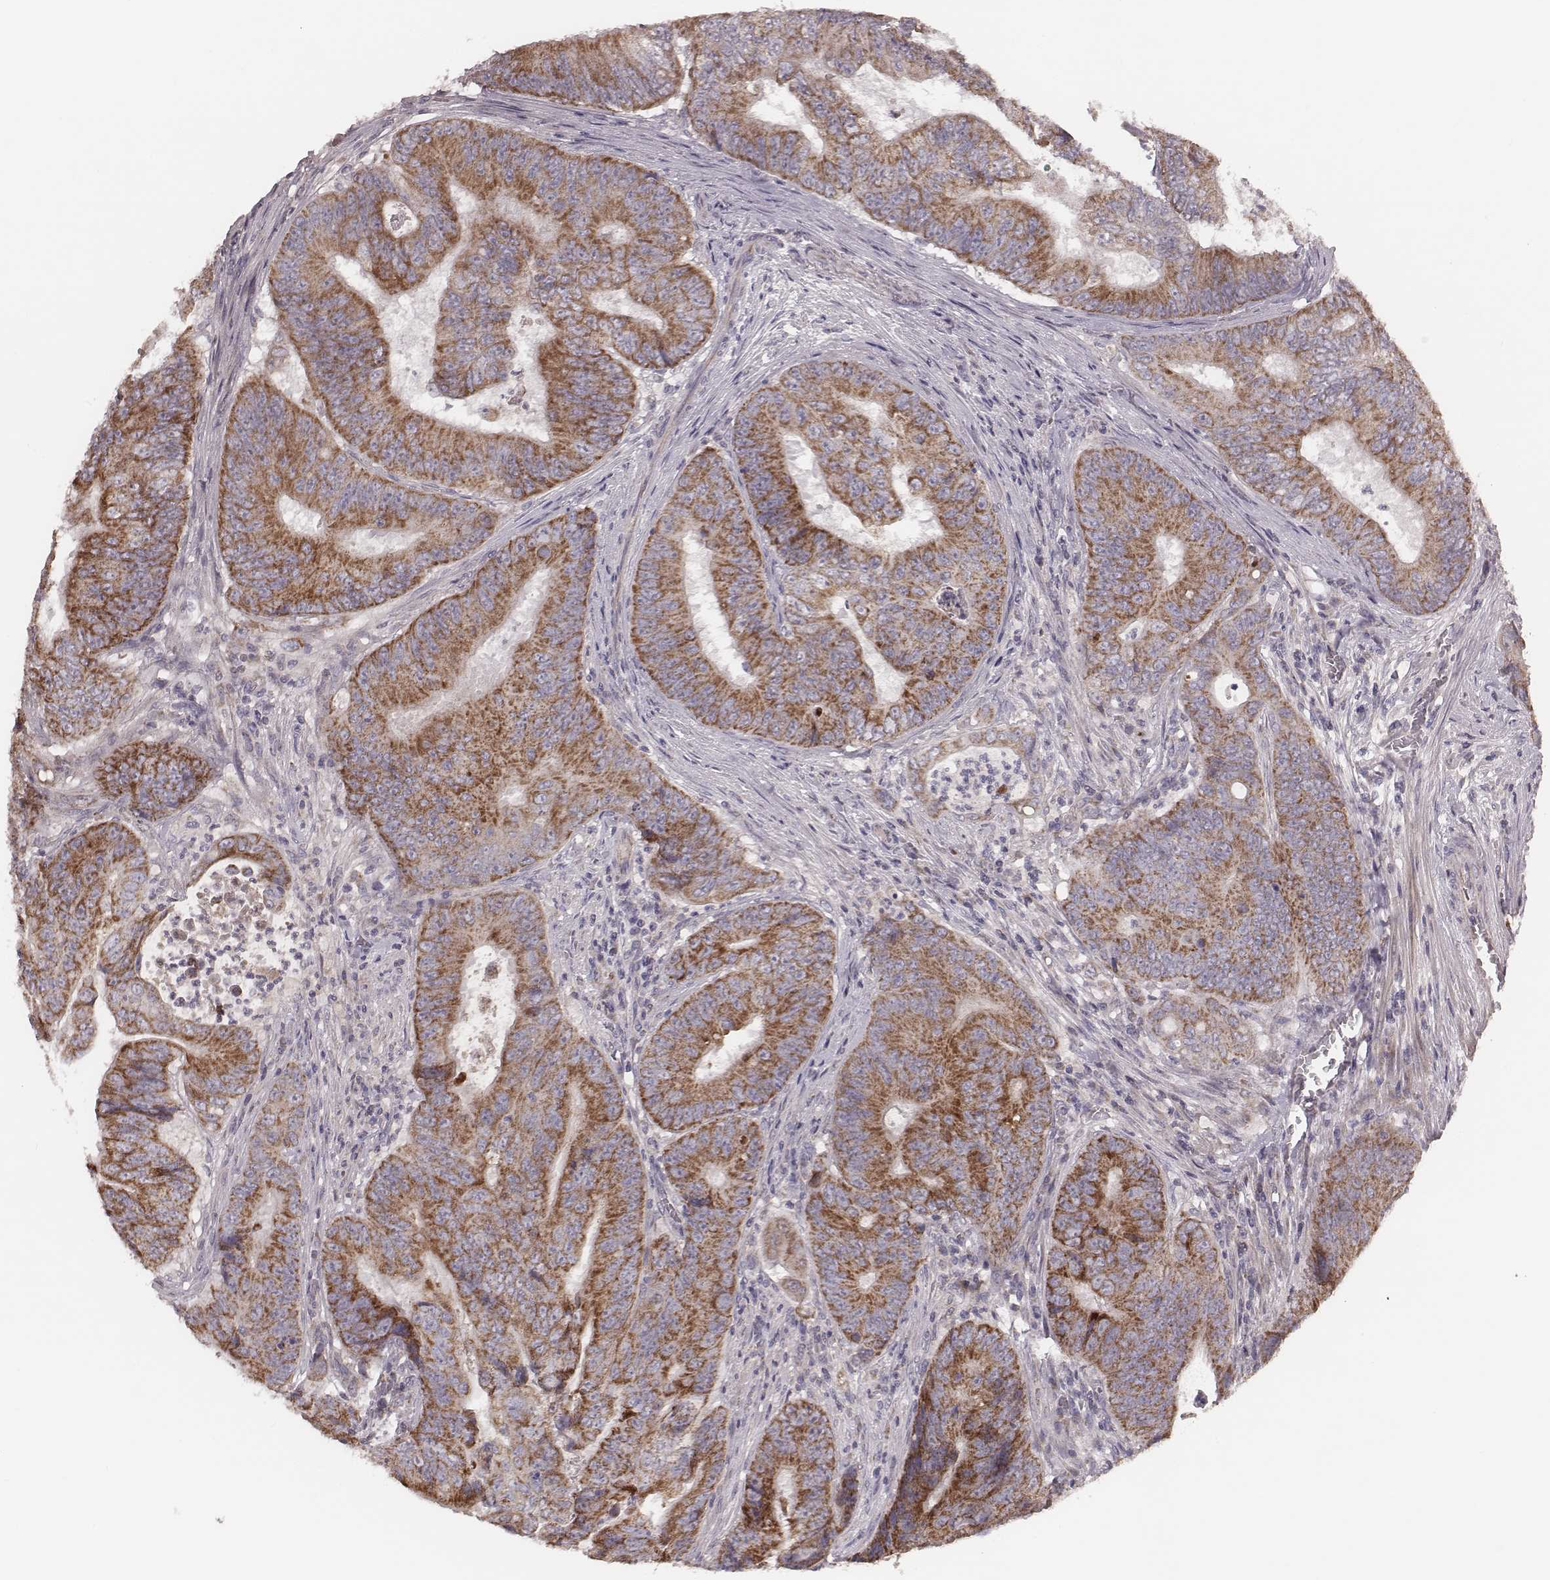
{"staining": {"intensity": "moderate", "quantity": ">75%", "location": "cytoplasmic/membranous"}, "tissue": "colorectal cancer", "cell_type": "Tumor cells", "image_type": "cancer", "snomed": [{"axis": "morphology", "description": "Adenocarcinoma, NOS"}, {"axis": "topography", "description": "Colon"}], "caption": "There is medium levels of moderate cytoplasmic/membranous expression in tumor cells of adenocarcinoma (colorectal), as demonstrated by immunohistochemical staining (brown color).", "gene": "MRPS27", "patient": {"sex": "female", "age": 48}}